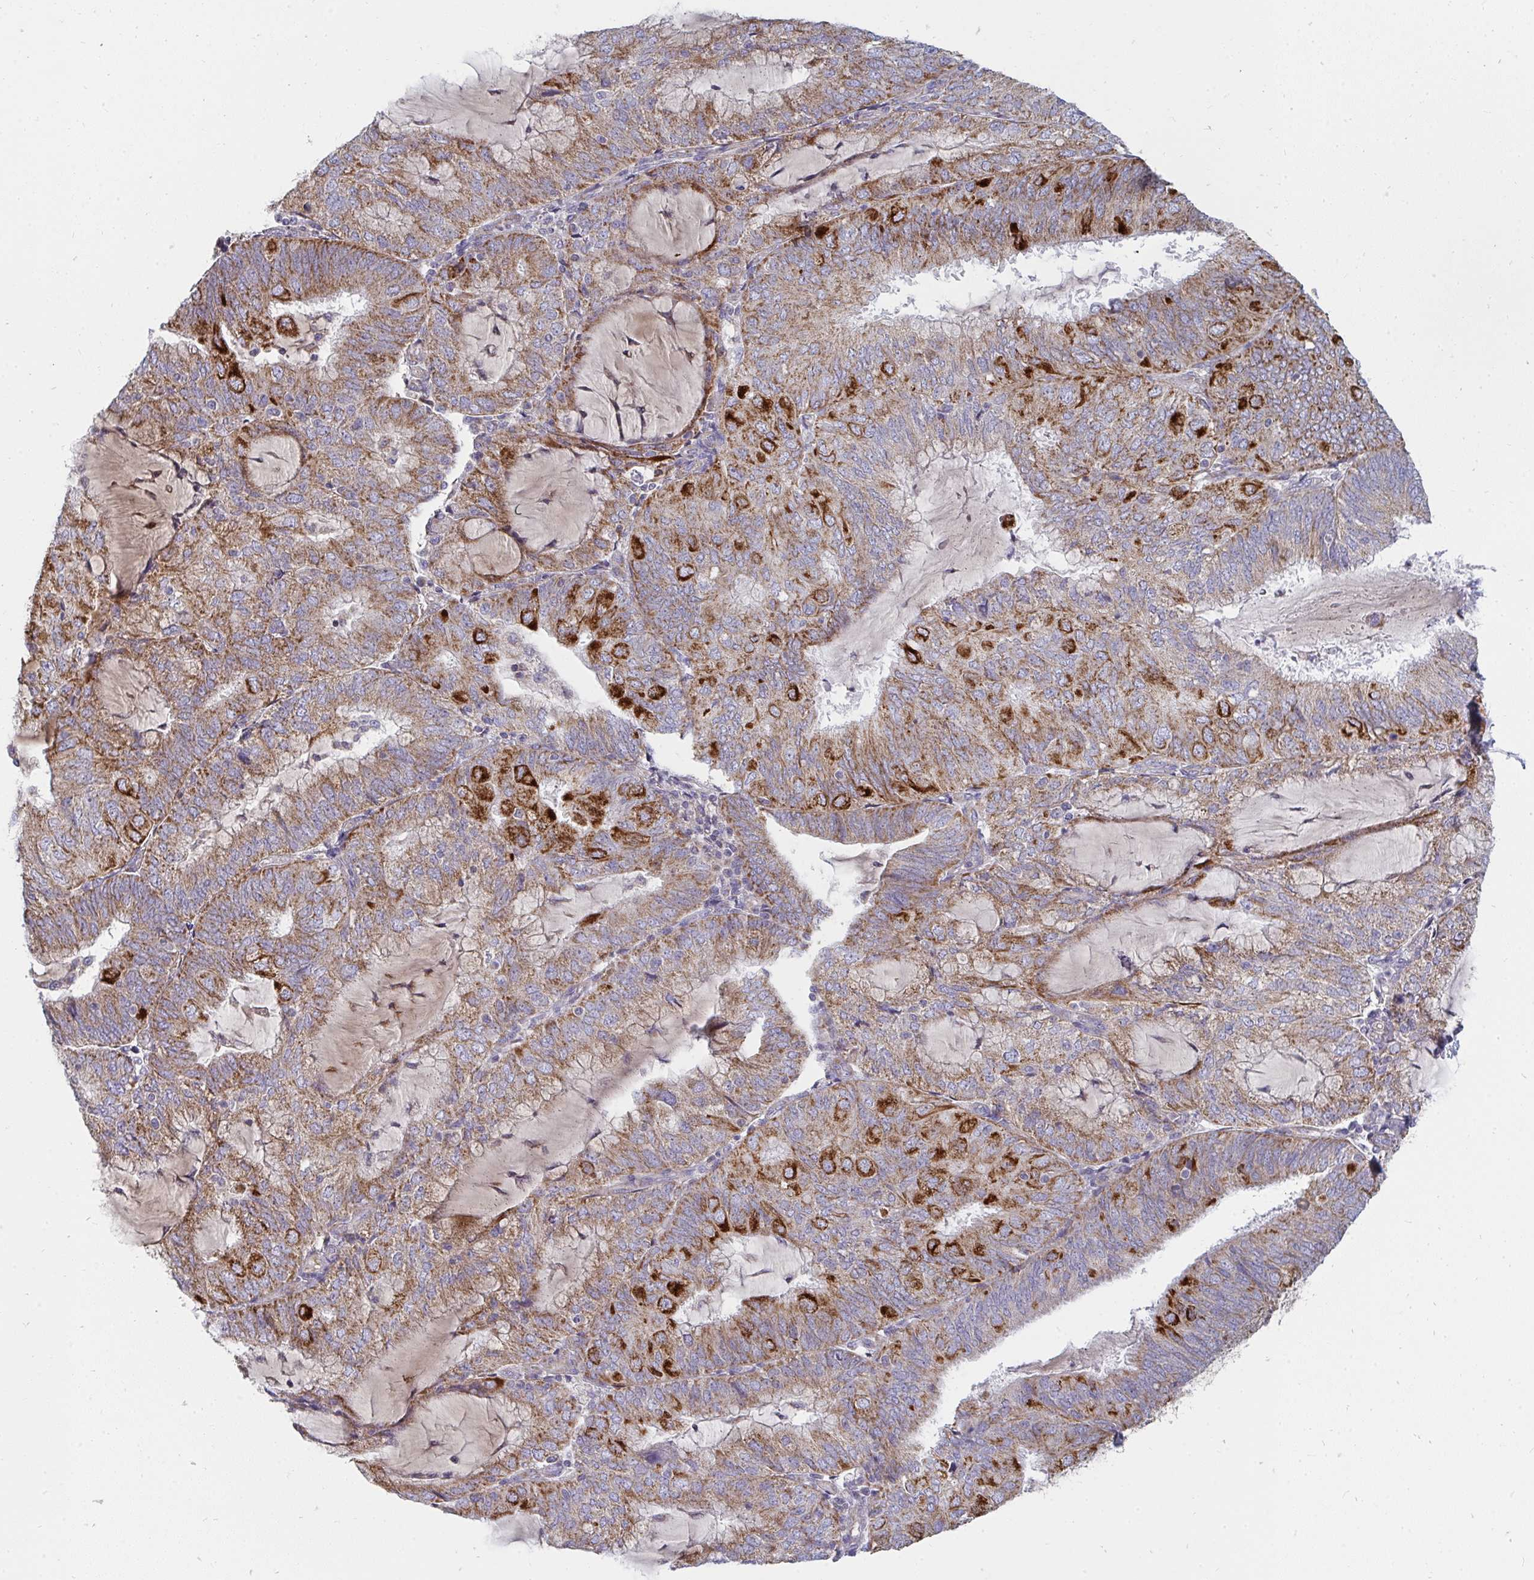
{"staining": {"intensity": "moderate", "quantity": ">75%", "location": "cytoplasmic/membranous"}, "tissue": "endometrial cancer", "cell_type": "Tumor cells", "image_type": "cancer", "snomed": [{"axis": "morphology", "description": "Adenocarcinoma, NOS"}, {"axis": "topography", "description": "Endometrium"}], "caption": "Immunohistochemical staining of human endometrial cancer exhibits medium levels of moderate cytoplasmic/membranous staining in approximately >75% of tumor cells. The staining was performed using DAB, with brown indicating positive protein expression. Nuclei are stained blue with hematoxylin.", "gene": "FAHD1", "patient": {"sex": "female", "age": 81}}